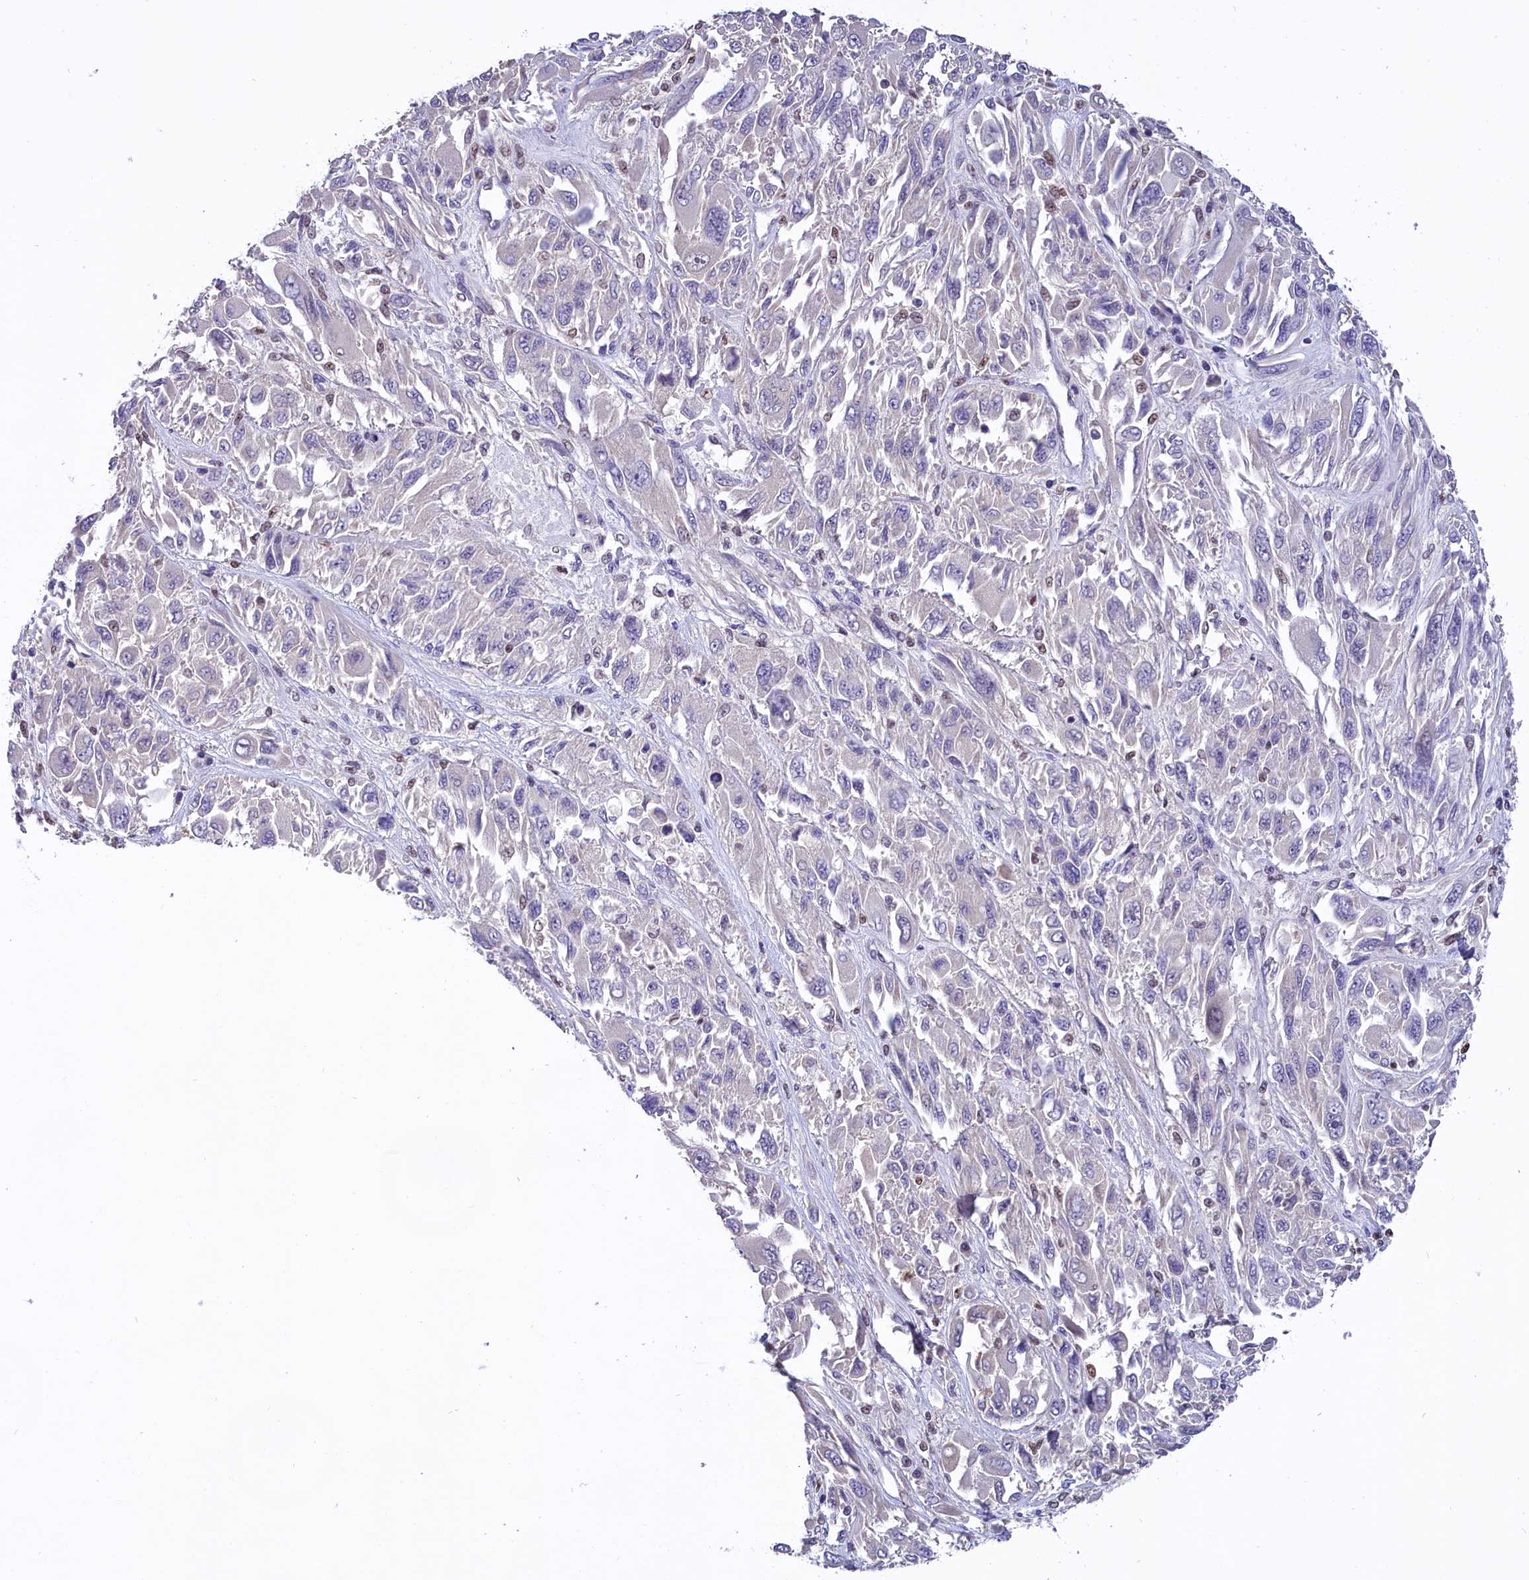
{"staining": {"intensity": "negative", "quantity": "none", "location": "none"}, "tissue": "melanoma", "cell_type": "Tumor cells", "image_type": "cancer", "snomed": [{"axis": "morphology", "description": "Malignant melanoma, NOS"}, {"axis": "topography", "description": "Skin"}], "caption": "A high-resolution photomicrograph shows immunohistochemistry staining of malignant melanoma, which shows no significant staining in tumor cells. (DAB IHC with hematoxylin counter stain).", "gene": "BTBD9", "patient": {"sex": "female", "age": 91}}